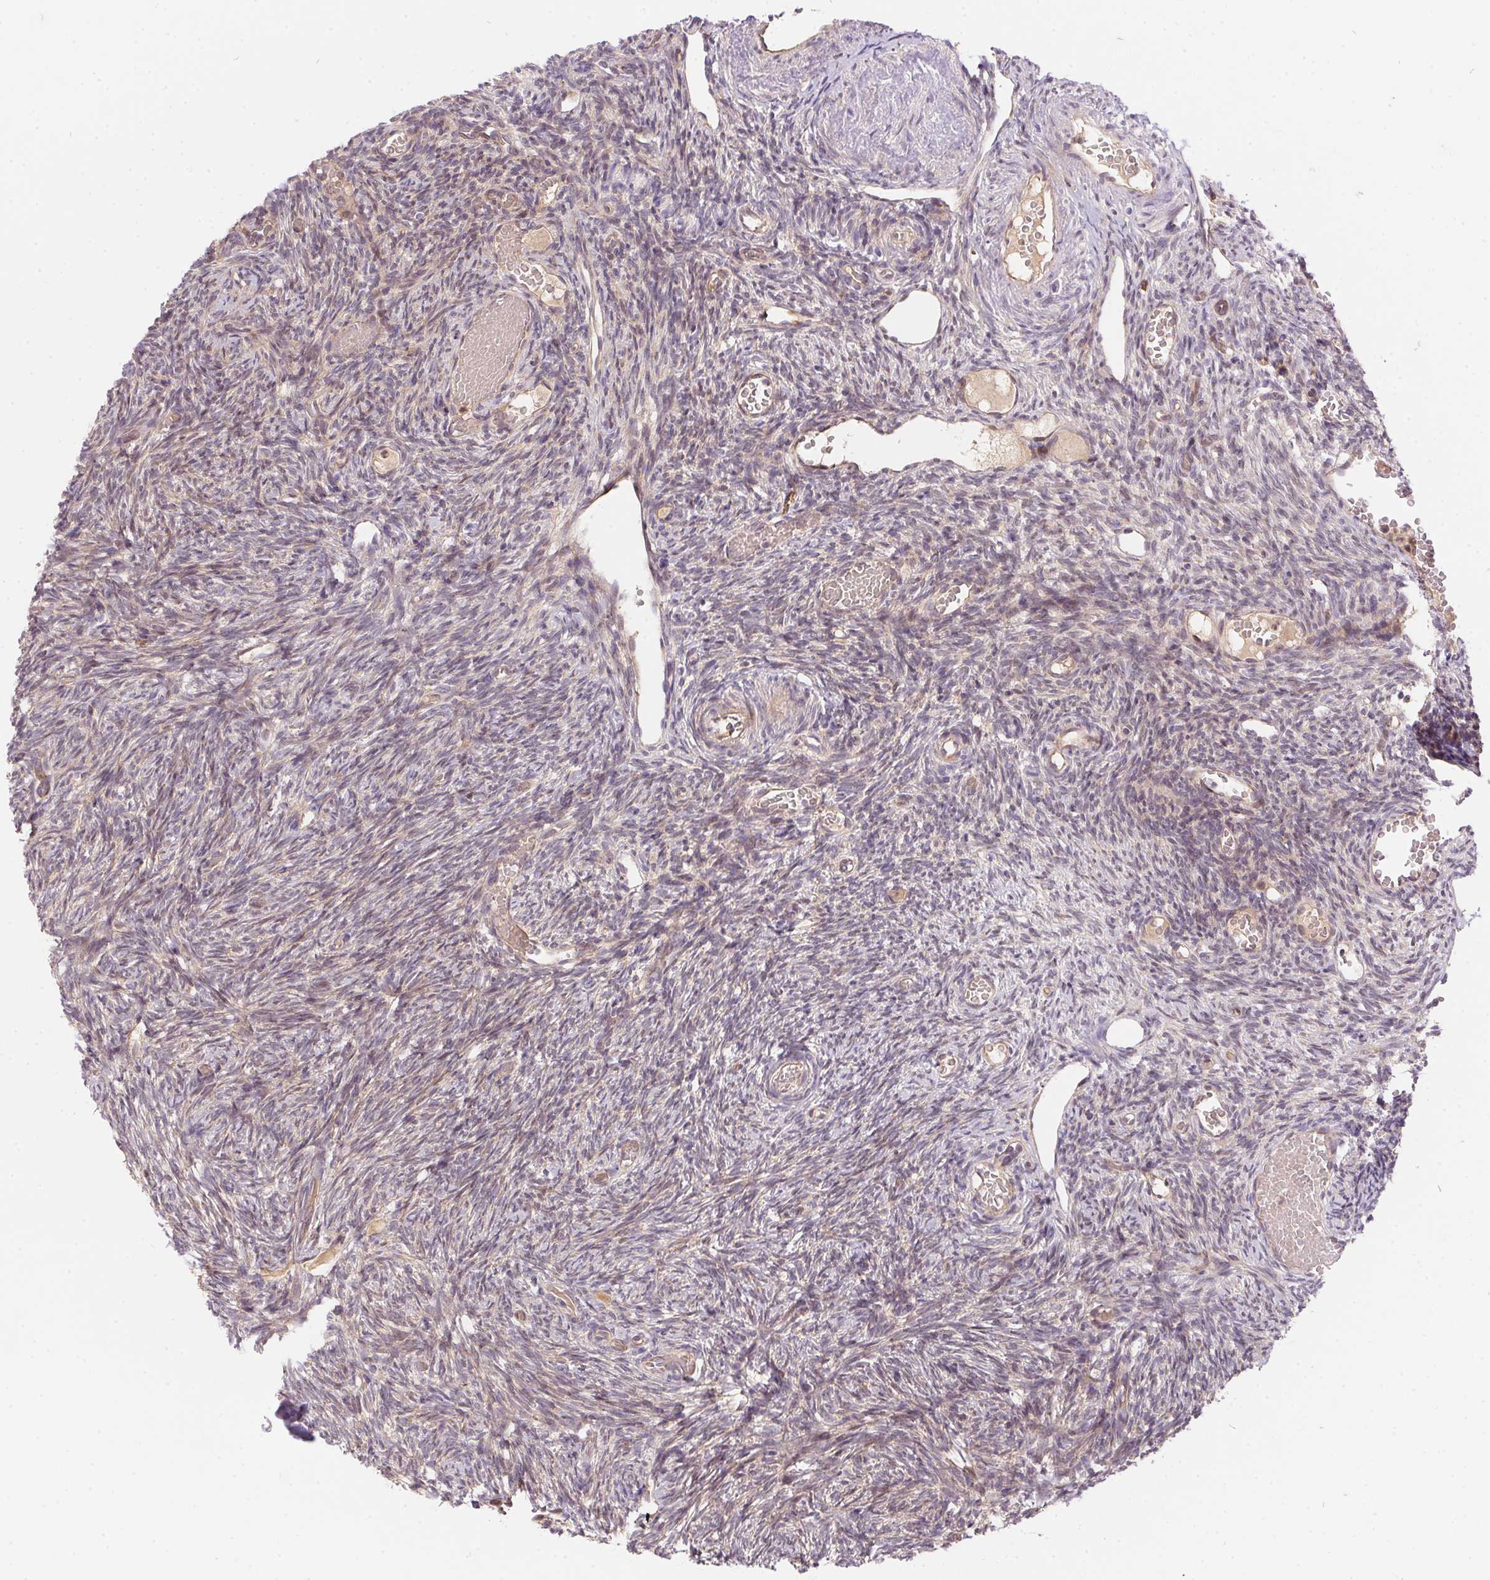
{"staining": {"intensity": "weak", "quantity": "25%-75%", "location": "cytoplasmic/membranous"}, "tissue": "ovary", "cell_type": "Follicle cells", "image_type": "normal", "snomed": [{"axis": "morphology", "description": "Normal tissue, NOS"}, {"axis": "topography", "description": "Ovary"}], "caption": "The photomicrograph shows staining of benign ovary, revealing weak cytoplasmic/membranous protein staining (brown color) within follicle cells. The protein is shown in brown color, while the nuclei are stained blue.", "gene": "NUDT16", "patient": {"sex": "female", "age": 39}}